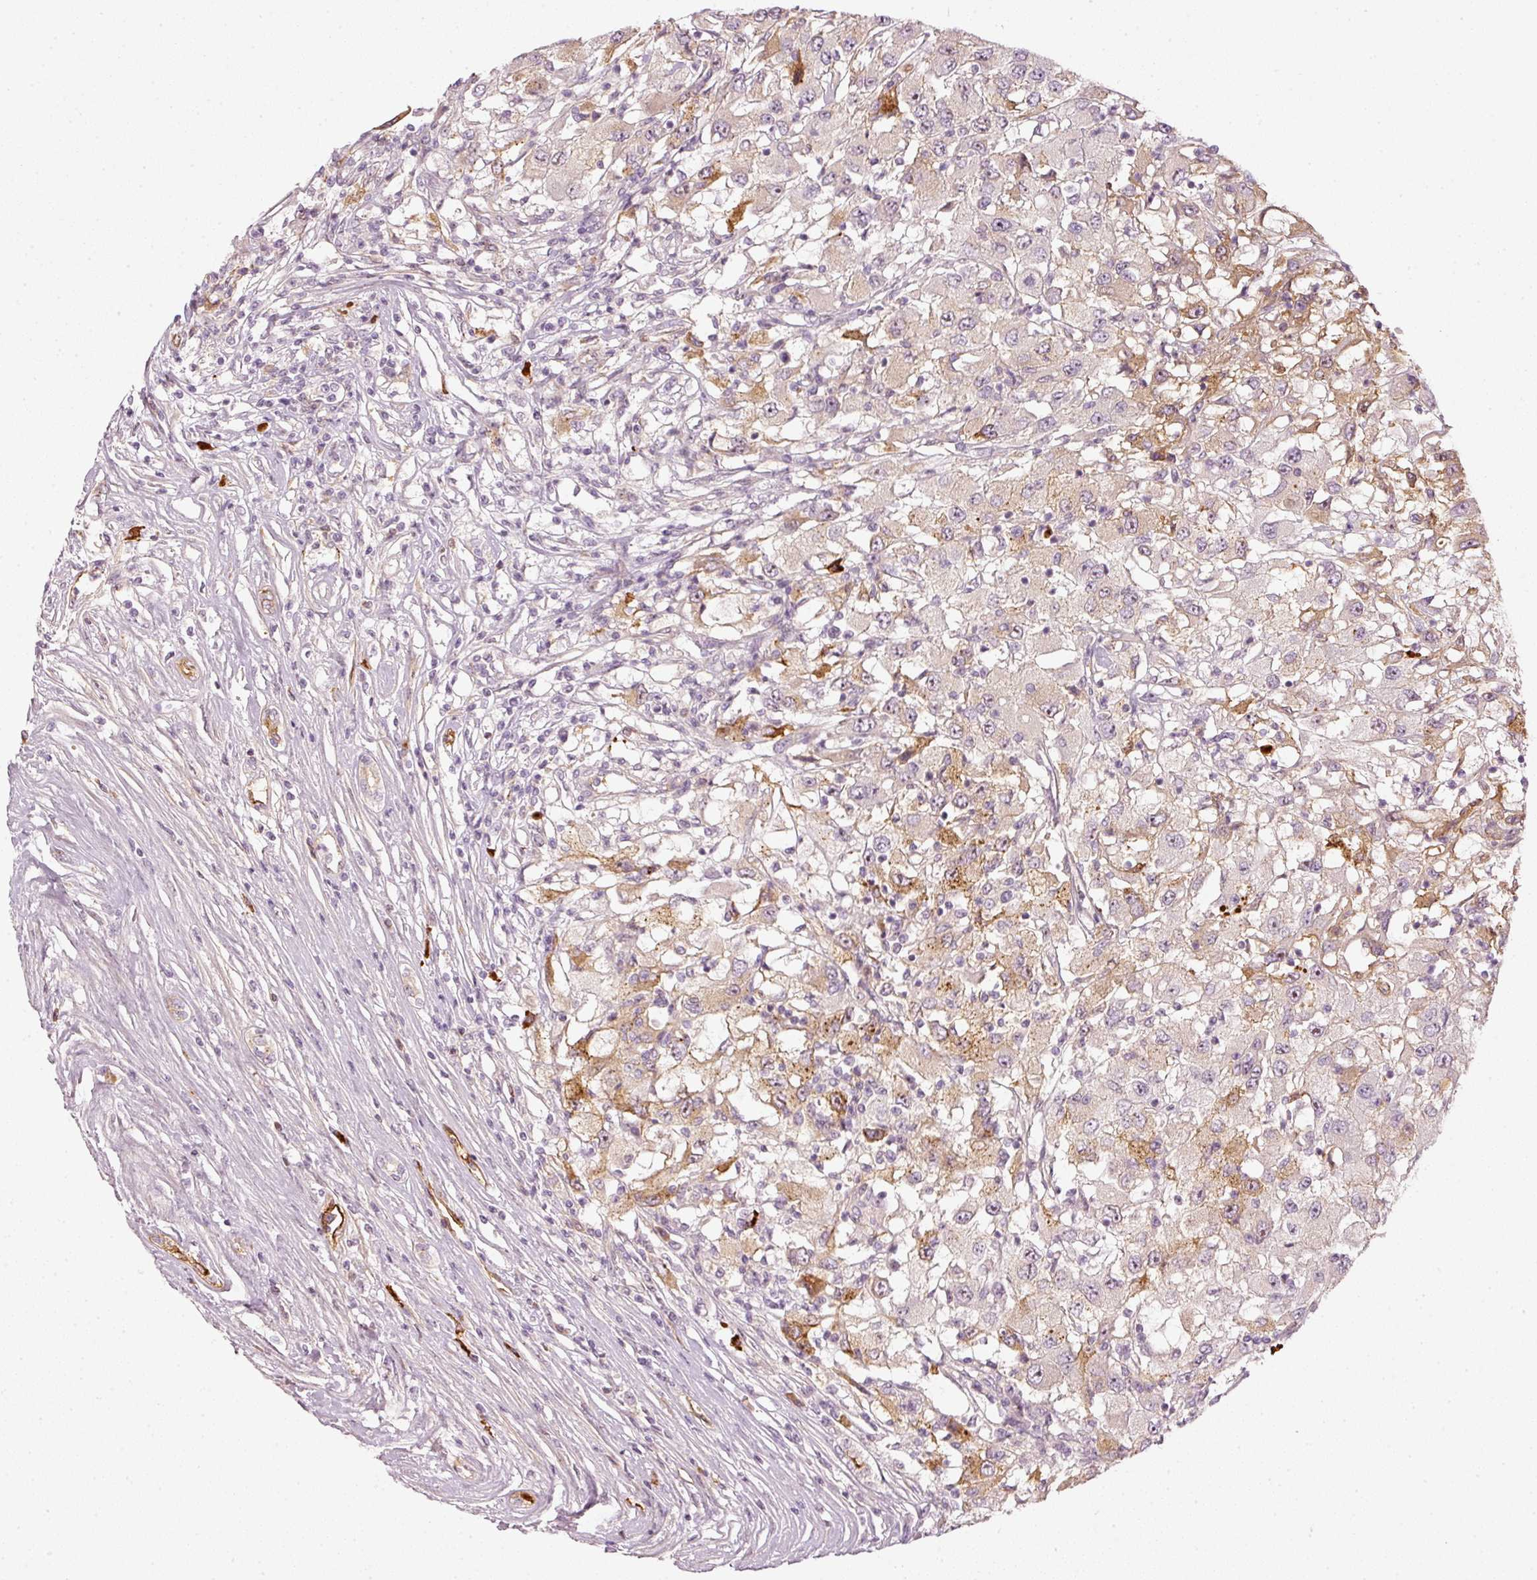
{"staining": {"intensity": "moderate", "quantity": "25%-75%", "location": "cytoplasmic/membranous"}, "tissue": "renal cancer", "cell_type": "Tumor cells", "image_type": "cancer", "snomed": [{"axis": "morphology", "description": "Adenocarcinoma, NOS"}, {"axis": "topography", "description": "Kidney"}], "caption": "Protein staining shows moderate cytoplasmic/membranous expression in approximately 25%-75% of tumor cells in adenocarcinoma (renal).", "gene": "VCAM1", "patient": {"sex": "female", "age": 67}}